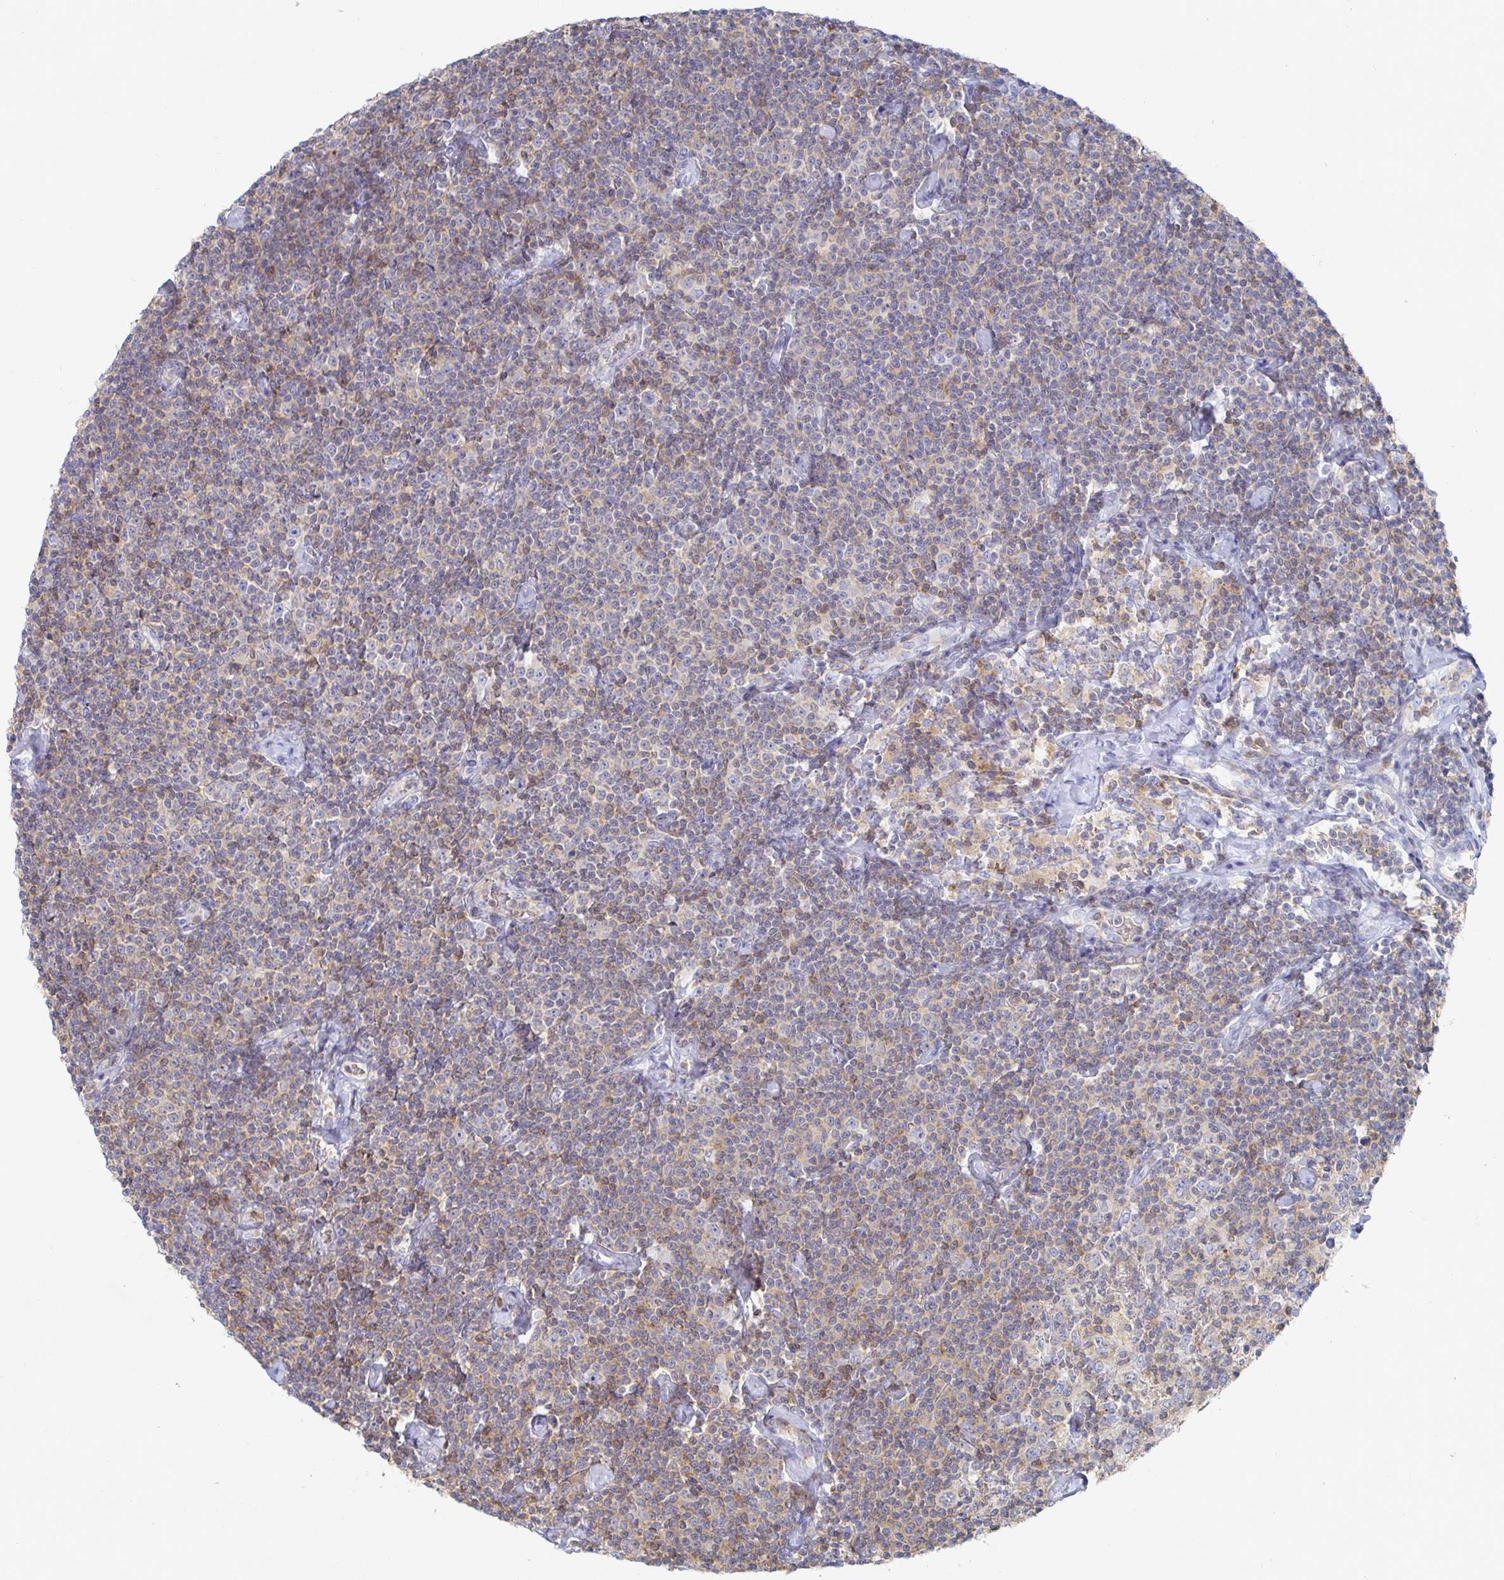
{"staining": {"intensity": "weak", "quantity": "<25%", "location": "cytoplasmic/membranous"}, "tissue": "lymphoma", "cell_type": "Tumor cells", "image_type": "cancer", "snomed": [{"axis": "morphology", "description": "Malignant lymphoma, non-Hodgkin's type, Low grade"}, {"axis": "topography", "description": "Lymph node"}], "caption": "Low-grade malignant lymphoma, non-Hodgkin's type stained for a protein using immunohistochemistry (IHC) demonstrates no positivity tumor cells.", "gene": "PIK3CD", "patient": {"sex": "male", "age": 81}}